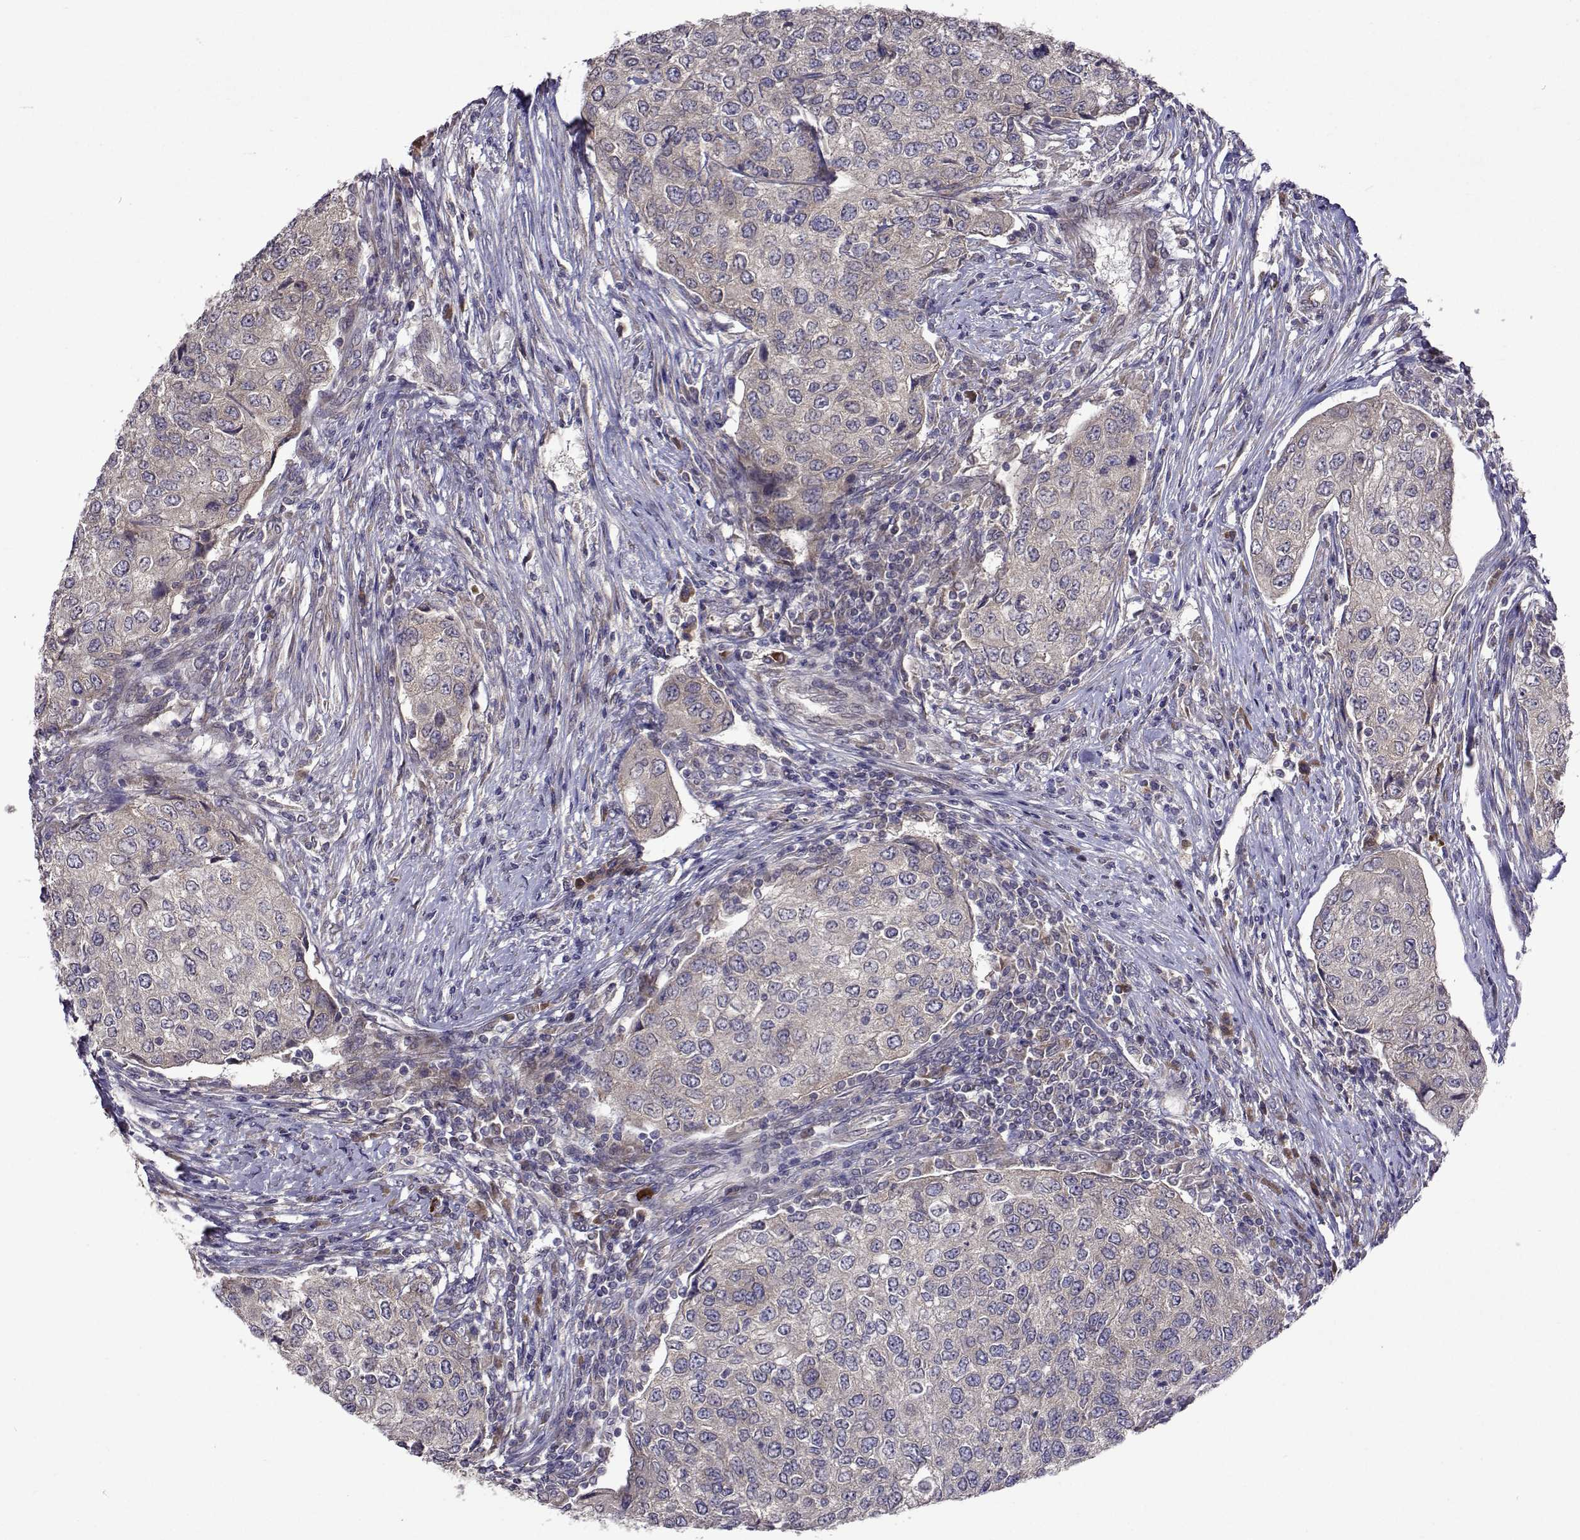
{"staining": {"intensity": "negative", "quantity": "none", "location": "none"}, "tissue": "urothelial cancer", "cell_type": "Tumor cells", "image_type": "cancer", "snomed": [{"axis": "morphology", "description": "Urothelial carcinoma, High grade"}, {"axis": "topography", "description": "Urinary bladder"}], "caption": "Urothelial cancer was stained to show a protein in brown. There is no significant expression in tumor cells.", "gene": "TARBP2", "patient": {"sex": "female", "age": 78}}